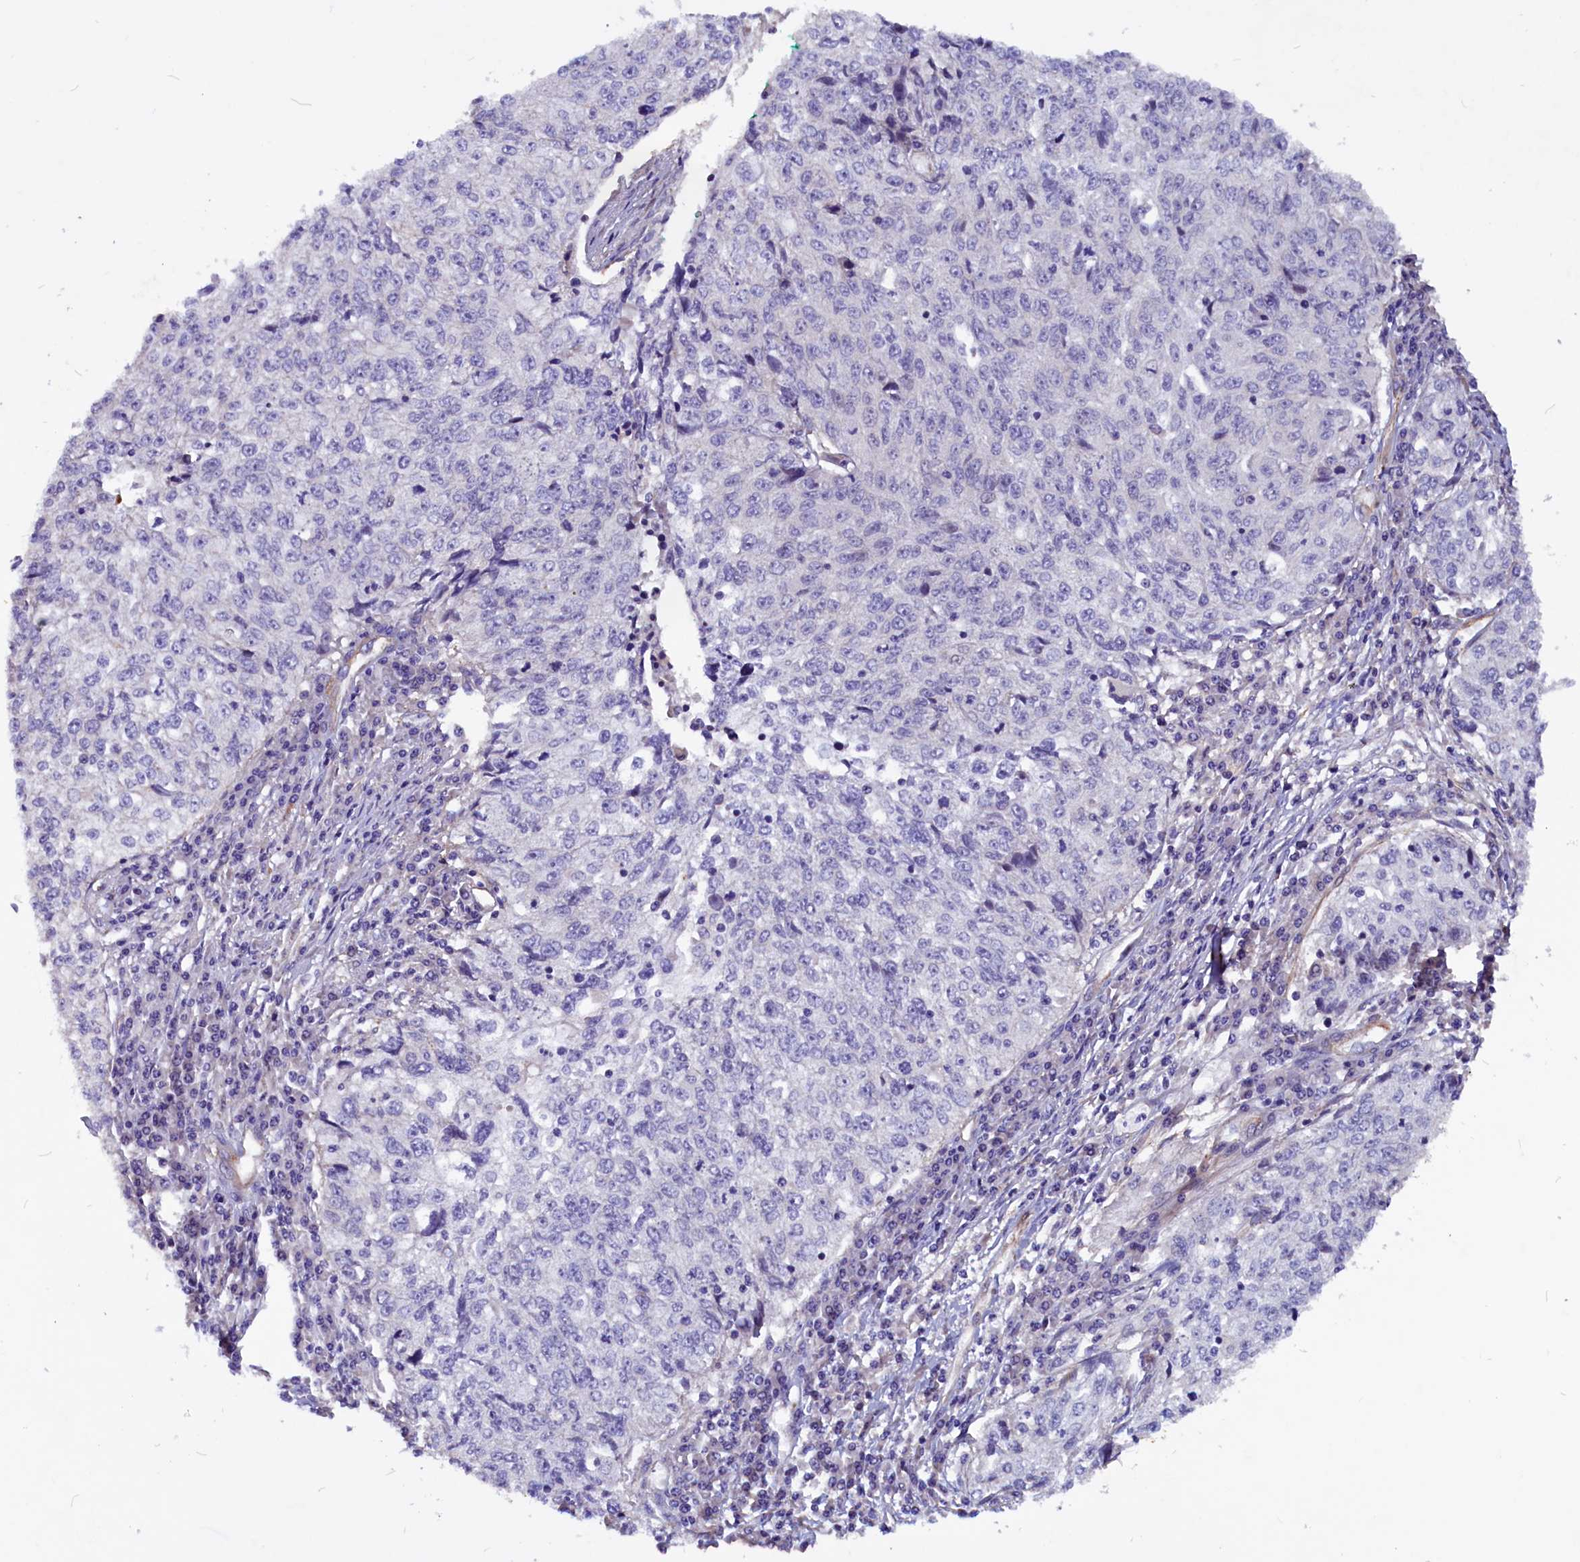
{"staining": {"intensity": "negative", "quantity": "none", "location": "none"}, "tissue": "cervical cancer", "cell_type": "Tumor cells", "image_type": "cancer", "snomed": [{"axis": "morphology", "description": "Squamous cell carcinoma, NOS"}, {"axis": "topography", "description": "Cervix"}], "caption": "Cervical cancer (squamous cell carcinoma) stained for a protein using immunohistochemistry displays no staining tumor cells.", "gene": "ZNF749", "patient": {"sex": "female", "age": 57}}